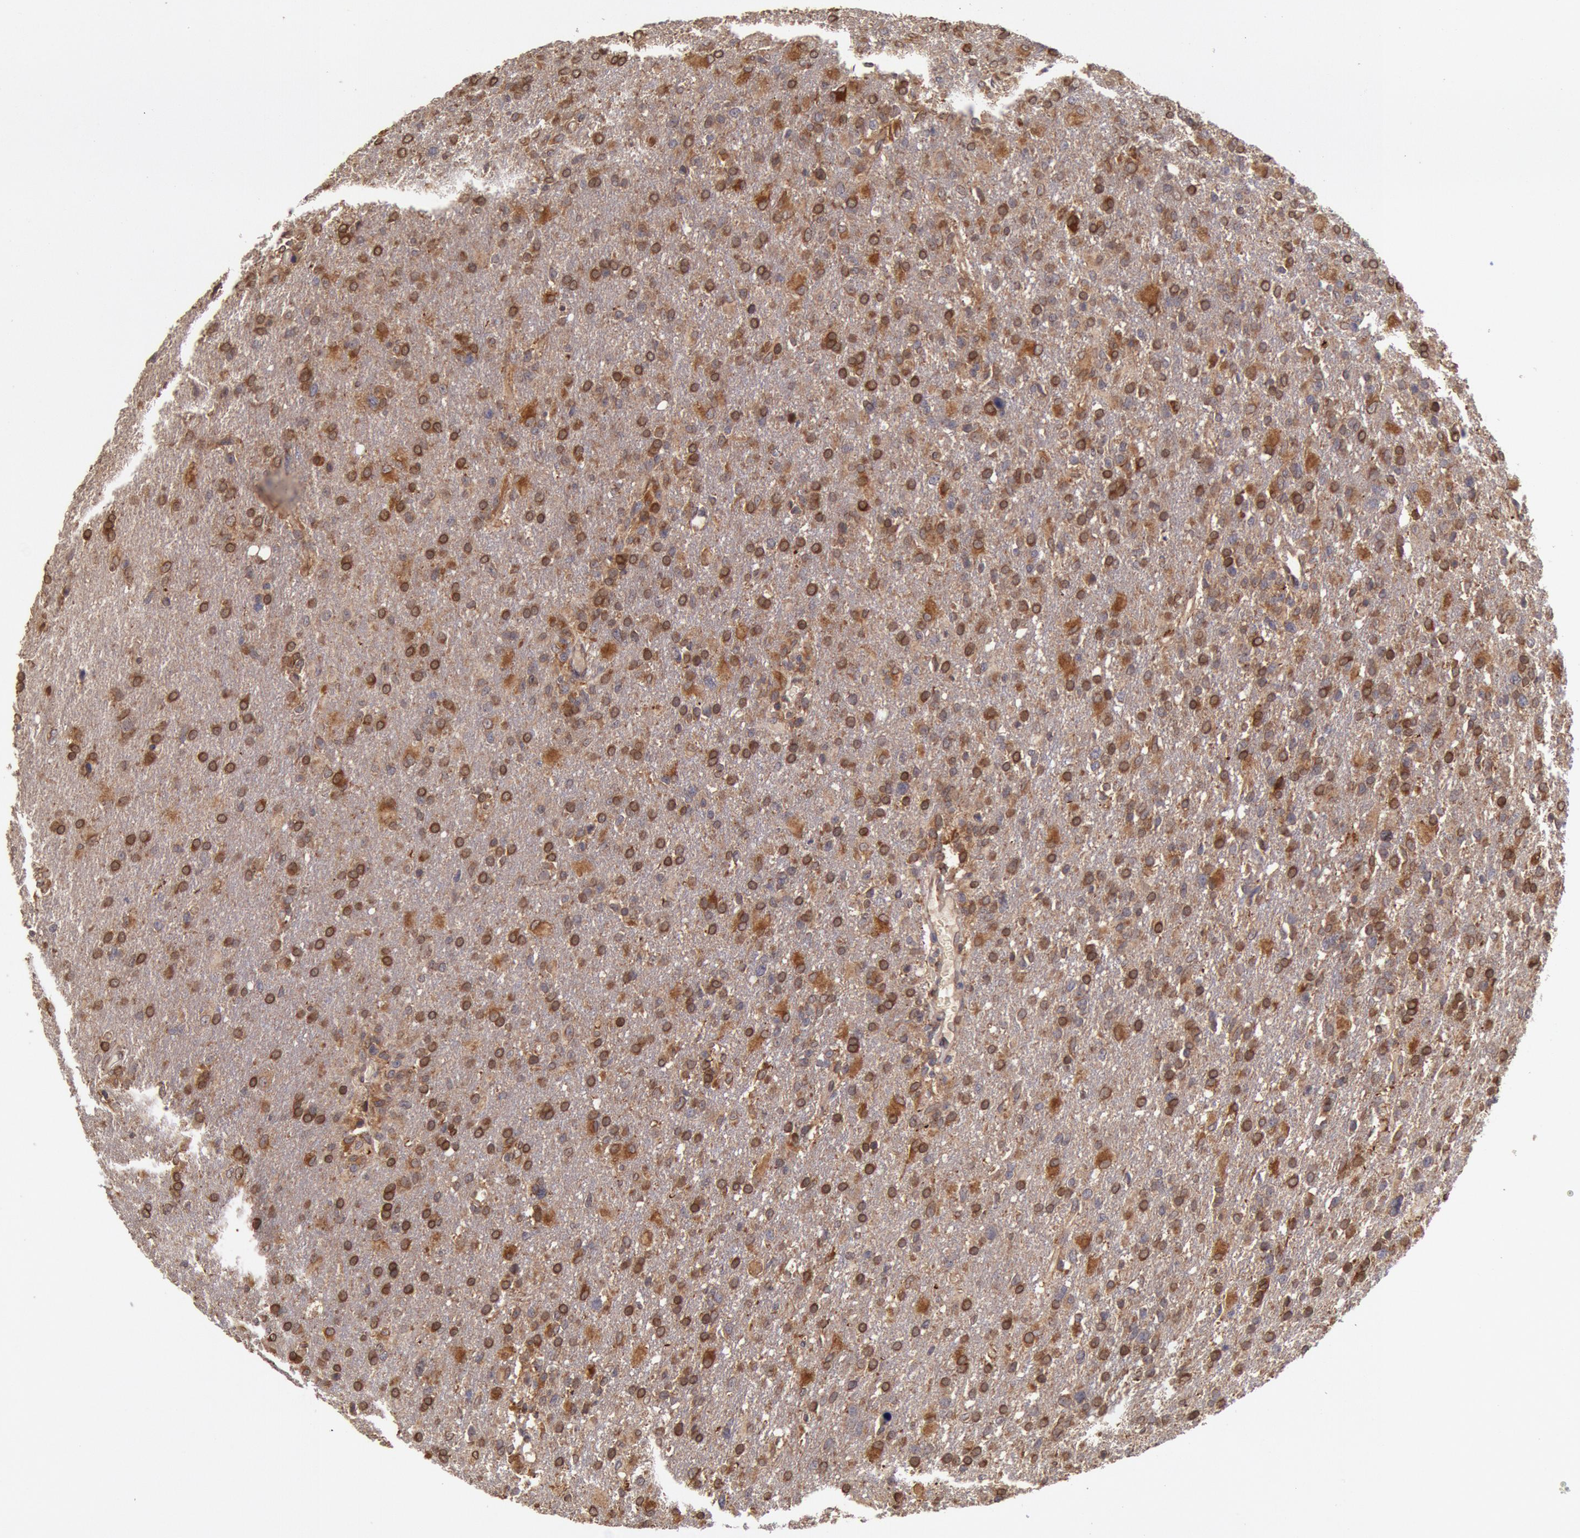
{"staining": {"intensity": "moderate", "quantity": ">75%", "location": "cytoplasmic/membranous,nuclear"}, "tissue": "glioma", "cell_type": "Tumor cells", "image_type": "cancer", "snomed": [{"axis": "morphology", "description": "Glioma, malignant, High grade"}, {"axis": "topography", "description": "Brain"}], "caption": "This image demonstrates immunohistochemistry staining of glioma, with medium moderate cytoplasmic/membranous and nuclear expression in about >75% of tumor cells.", "gene": "COMT", "patient": {"sex": "male", "age": 68}}